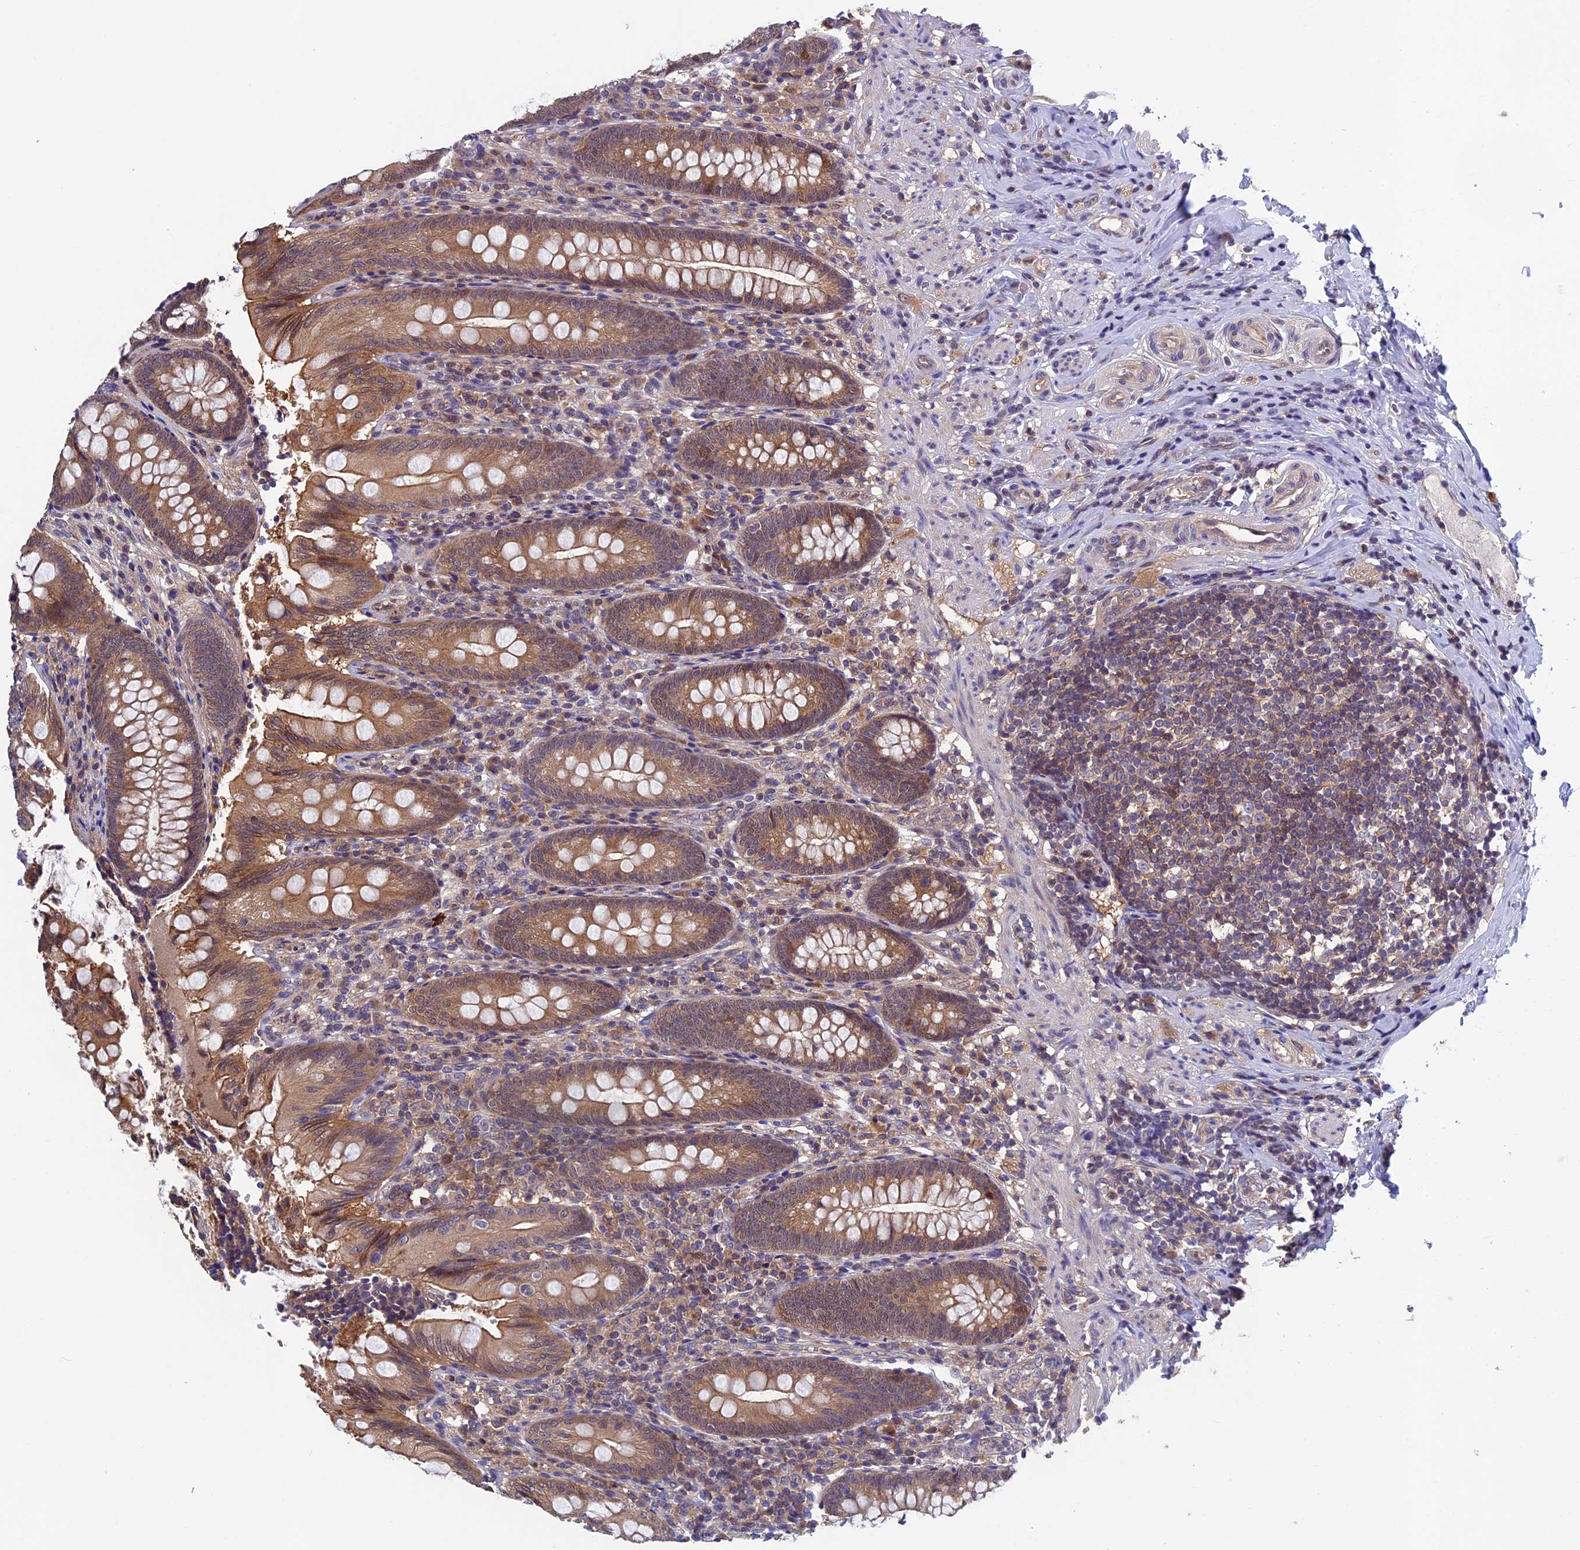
{"staining": {"intensity": "moderate", "quantity": ">75%", "location": "cytoplasmic/membranous"}, "tissue": "appendix", "cell_type": "Glandular cells", "image_type": "normal", "snomed": [{"axis": "morphology", "description": "Normal tissue, NOS"}, {"axis": "topography", "description": "Appendix"}], "caption": "Human appendix stained for a protein (brown) shows moderate cytoplasmic/membranous positive staining in approximately >75% of glandular cells.", "gene": "LCMT1", "patient": {"sex": "male", "age": 55}}